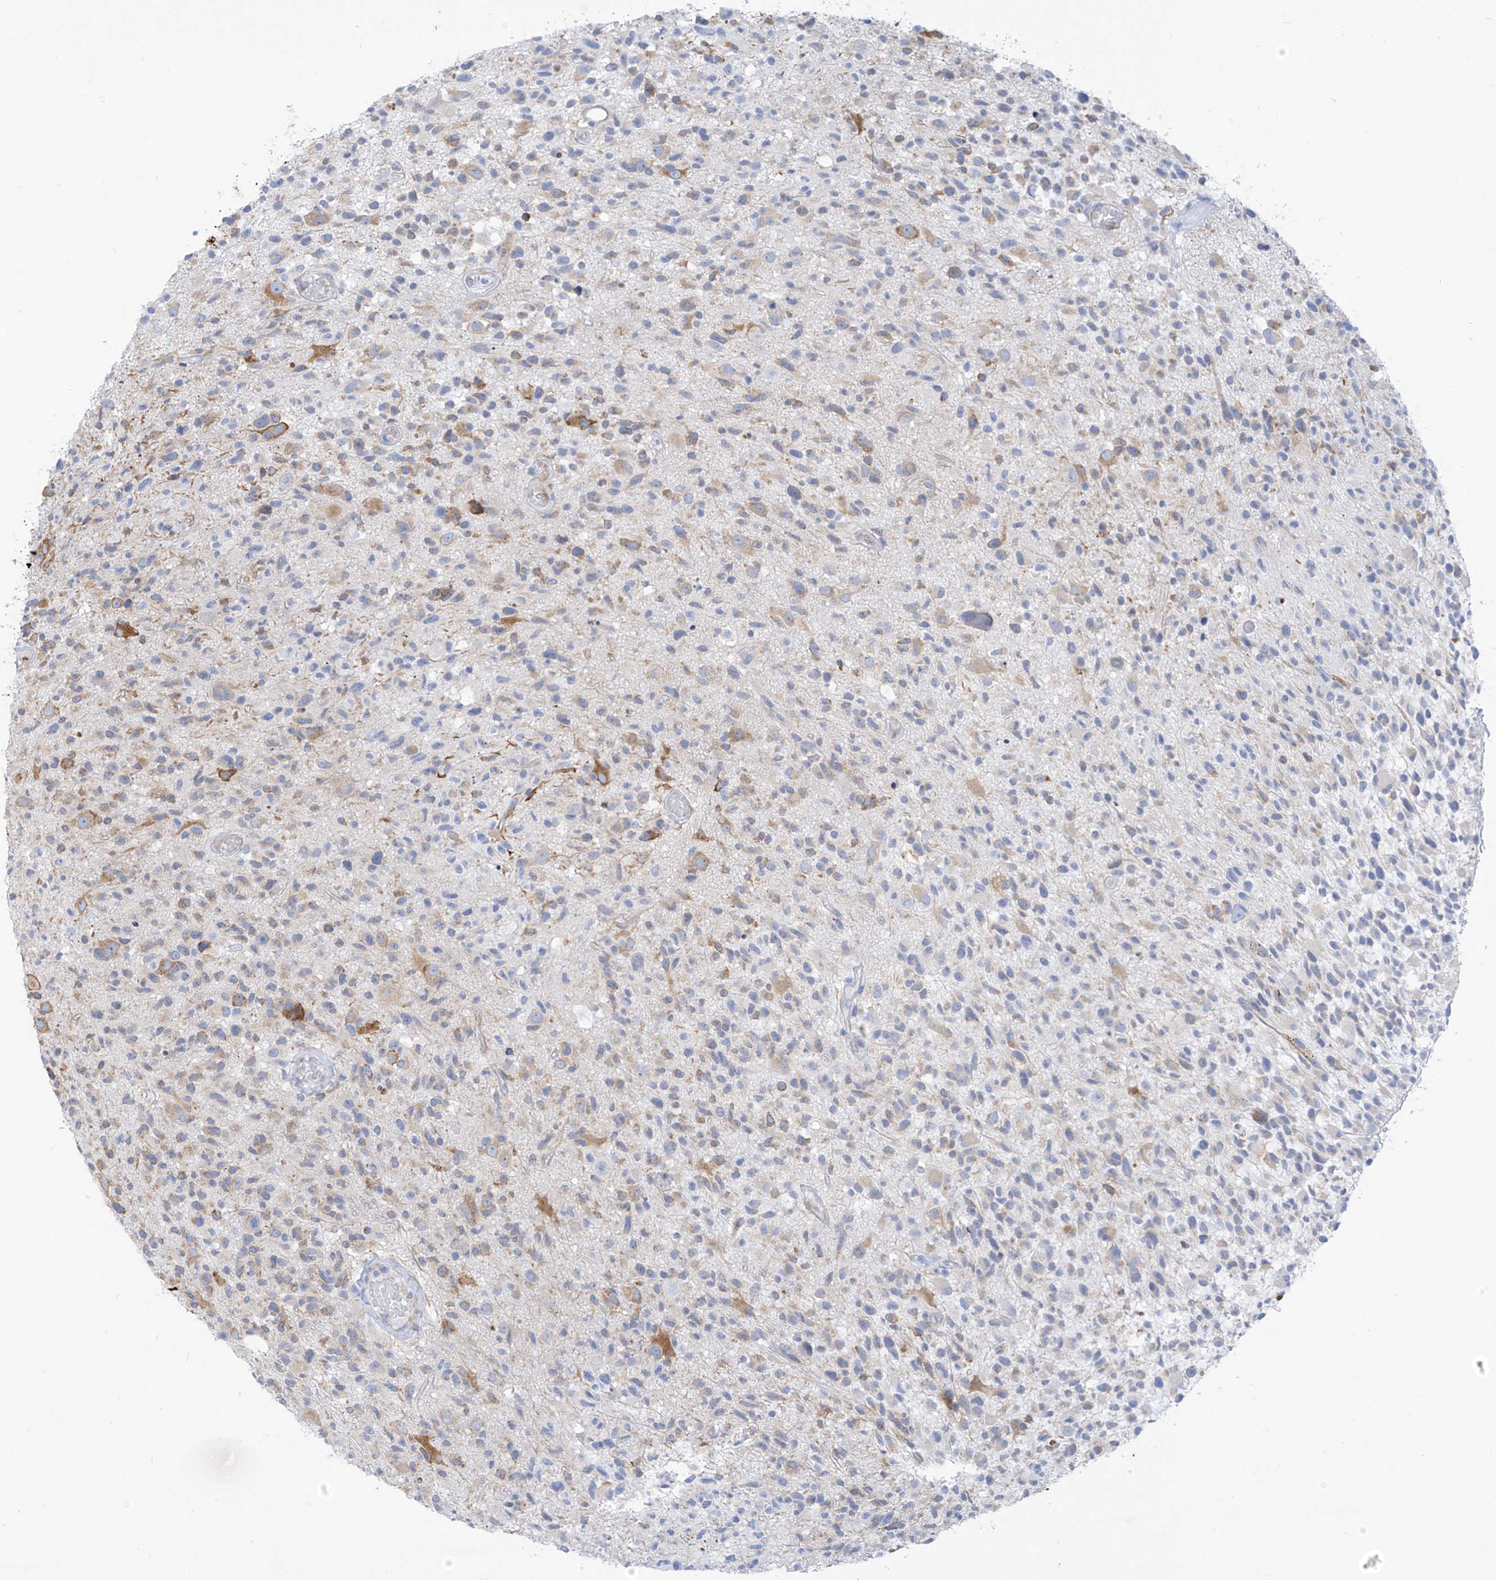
{"staining": {"intensity": "moderate", "quantity": "<25%", "location": "cytoplasmic/membranous"}, "tissue": "glioma", "cell_type": "Tumor cells", "image_type": "cancer", "snomed": [{"axis": "morphology", "description": "Glioma, malignant, High grade"}, {"axis": "morphology", "description": "Glioblastoma, NOS"}, {"axis": "topography", "description": "Brain"}], "caption": "Human malignant glioma (high-grade) stained with a brown dye reveals moderate cytoplasmic/membranous positive expression in approximately <25% of tumor cells.", "gene": "RCN2", "patient": {"sex": "male", "age": 60}}